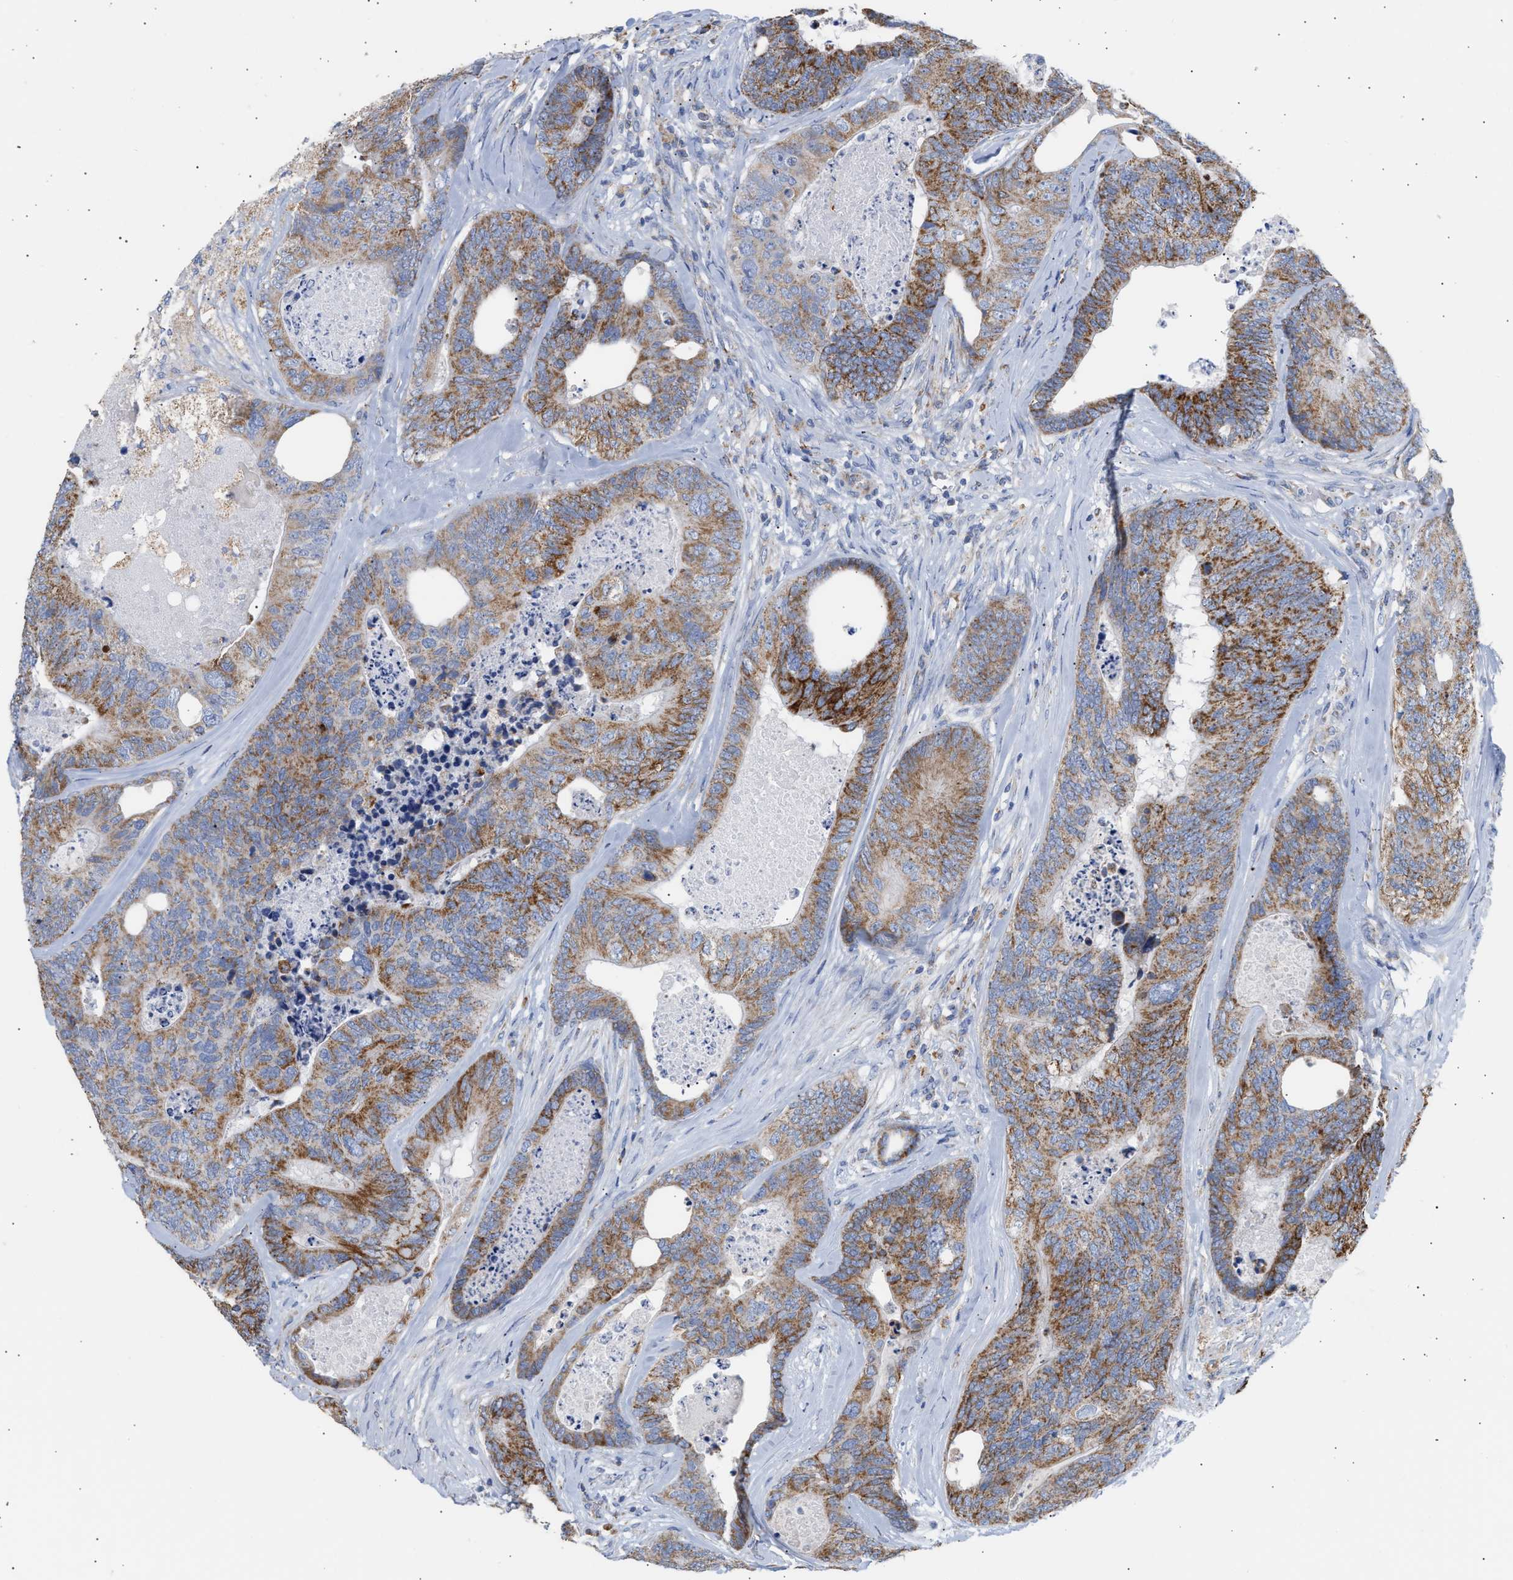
{"staining": {"intensity": "moderate", "quantity": ">75%", "location": "cytoplasmic/membranous"}, "tissue": "colorectal cancer", "cell_type": "Tumor cells", "image_type": "cancer", "snomed": [{"axis": "morphology", "description": "Adenocarcinoma, NOS"}, {"axis": "topography", "description": "Colon"}], "caption": "This is an image of IHC staining of colorectal cancer (adenocarcinoma), which shows moderate expression in the cytoplasmic/membranous of tumor cells.", "gene": "ACOT13", "patient": {"sex": "female", "age": 67}}